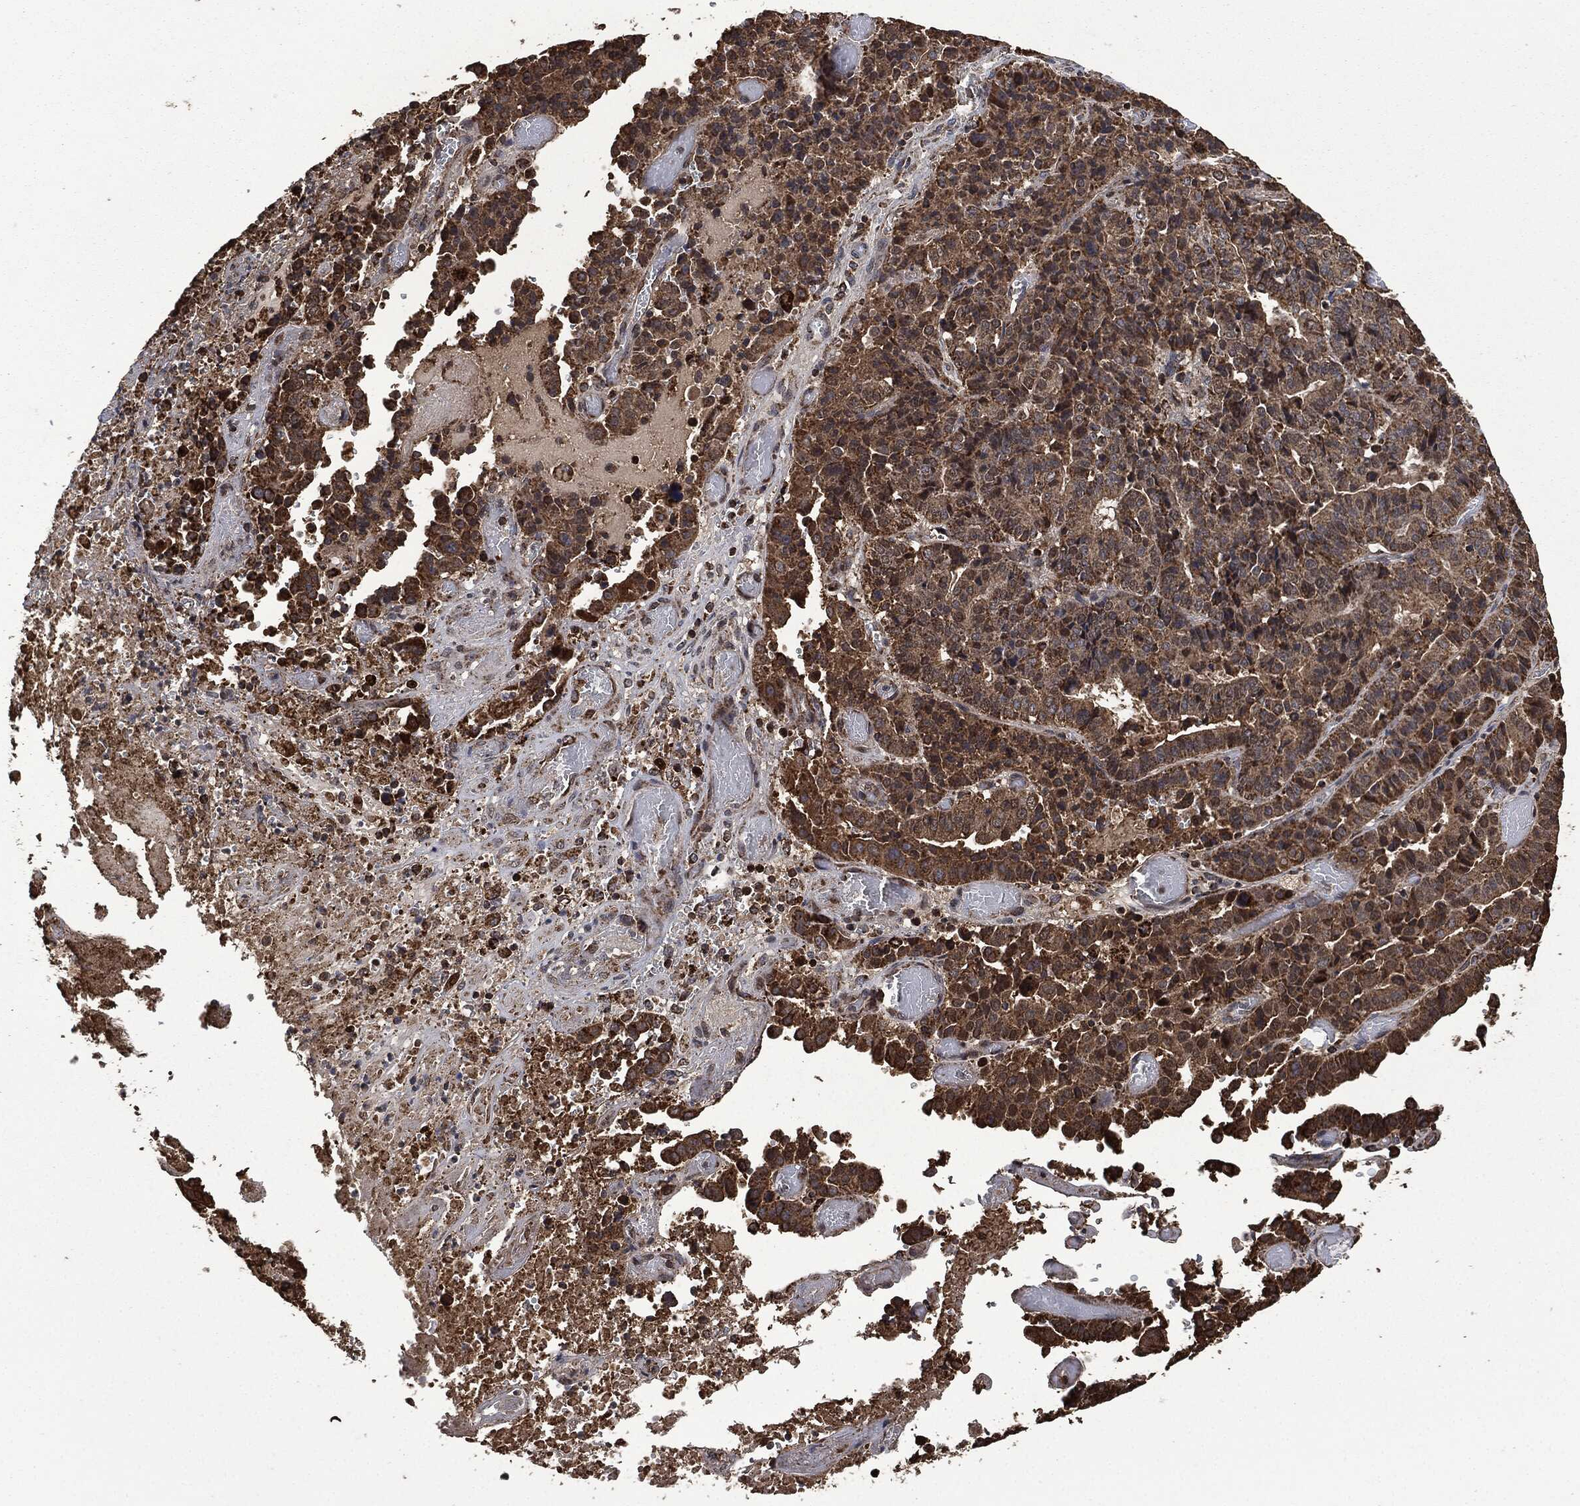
{"staining": {"intensity": "moderate", "quantity": ">75%", "location": "cytoplasmic/membranous"}, "tissue": "stomach cancer", "cell_type": "Tumor cells", "image_type": "cancer", "snomed": [{"axis": "morphology", "description": "Adenocarcinoma, NOS"}, {"axis": "topography", "description": "Stomach"}], "caption": "Stomach adenocarcinoma was stained to show a protein in brown. There is medium levels of moderate cytoplasmic/membranous expression in approximately >75% of tumor cells.", "gene": "LIG3", "patient": {"sex": "male", "age": 48}}